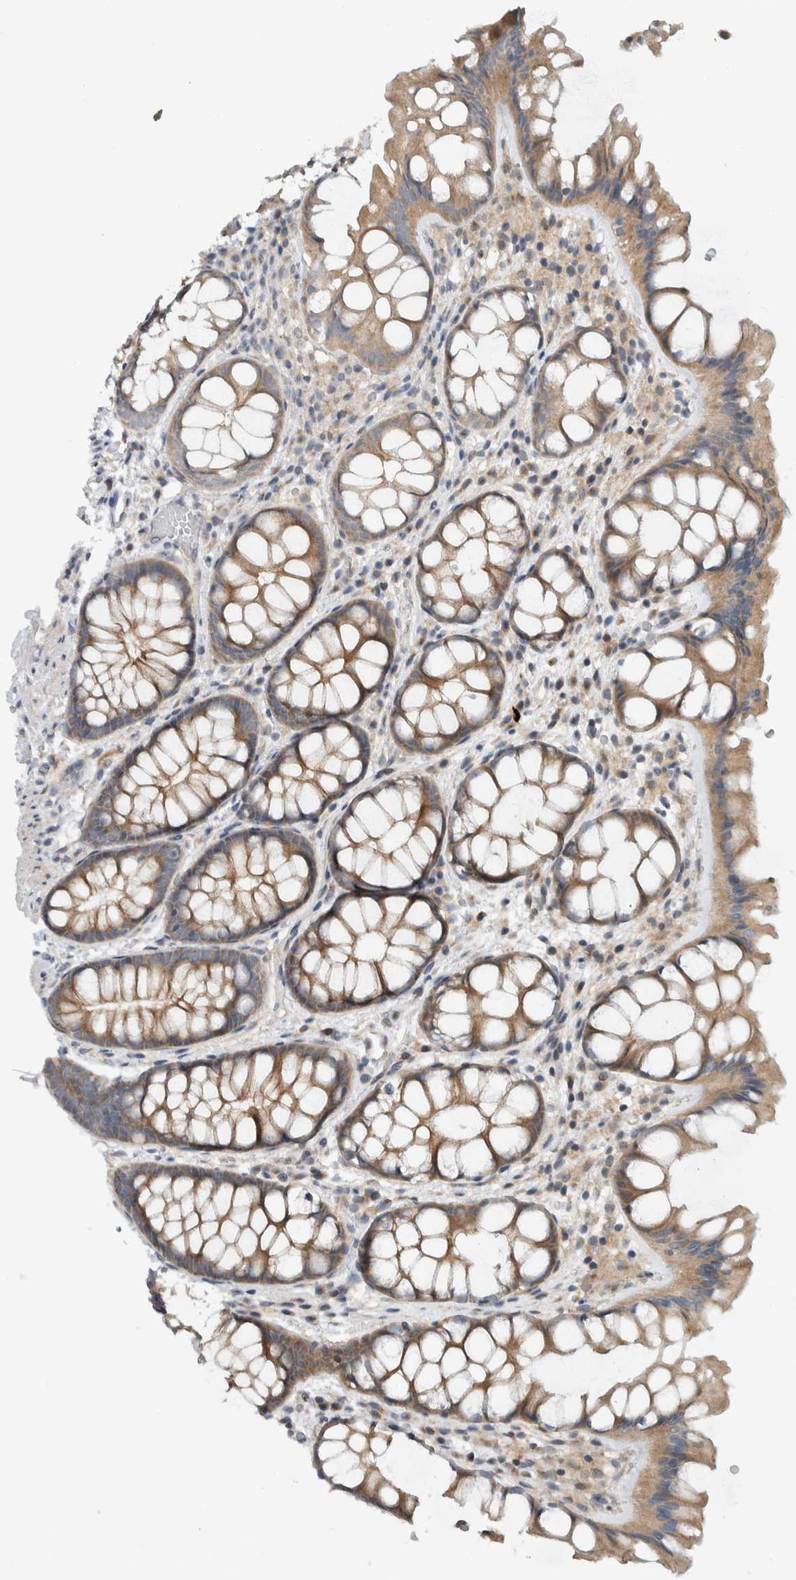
{"staining": {"intensity": "weak", "quantity": ">75%", "location": "cytoplasmic/membranous"}, "tissue": "colon", "cell_type": "Endothelial cells", "image_type": "normal", "snomed": [{"axis": "morphology", "description": "Normal tissue, NOS"}, {"axis": "topography", "description": "Colon"}], "caption": "Protein staining displays weak cytoplasmic/membranous positivity in approximately >75% of endothelial cells in unremarkable colon. Using DAB (3,3'-diaminobenzidine) (brown) and hematoxylin (blue) stains, captured at high magnification using brightfield microscopy.", "gene": "RERE", "patient": {"sex": "male", "age": 47}}